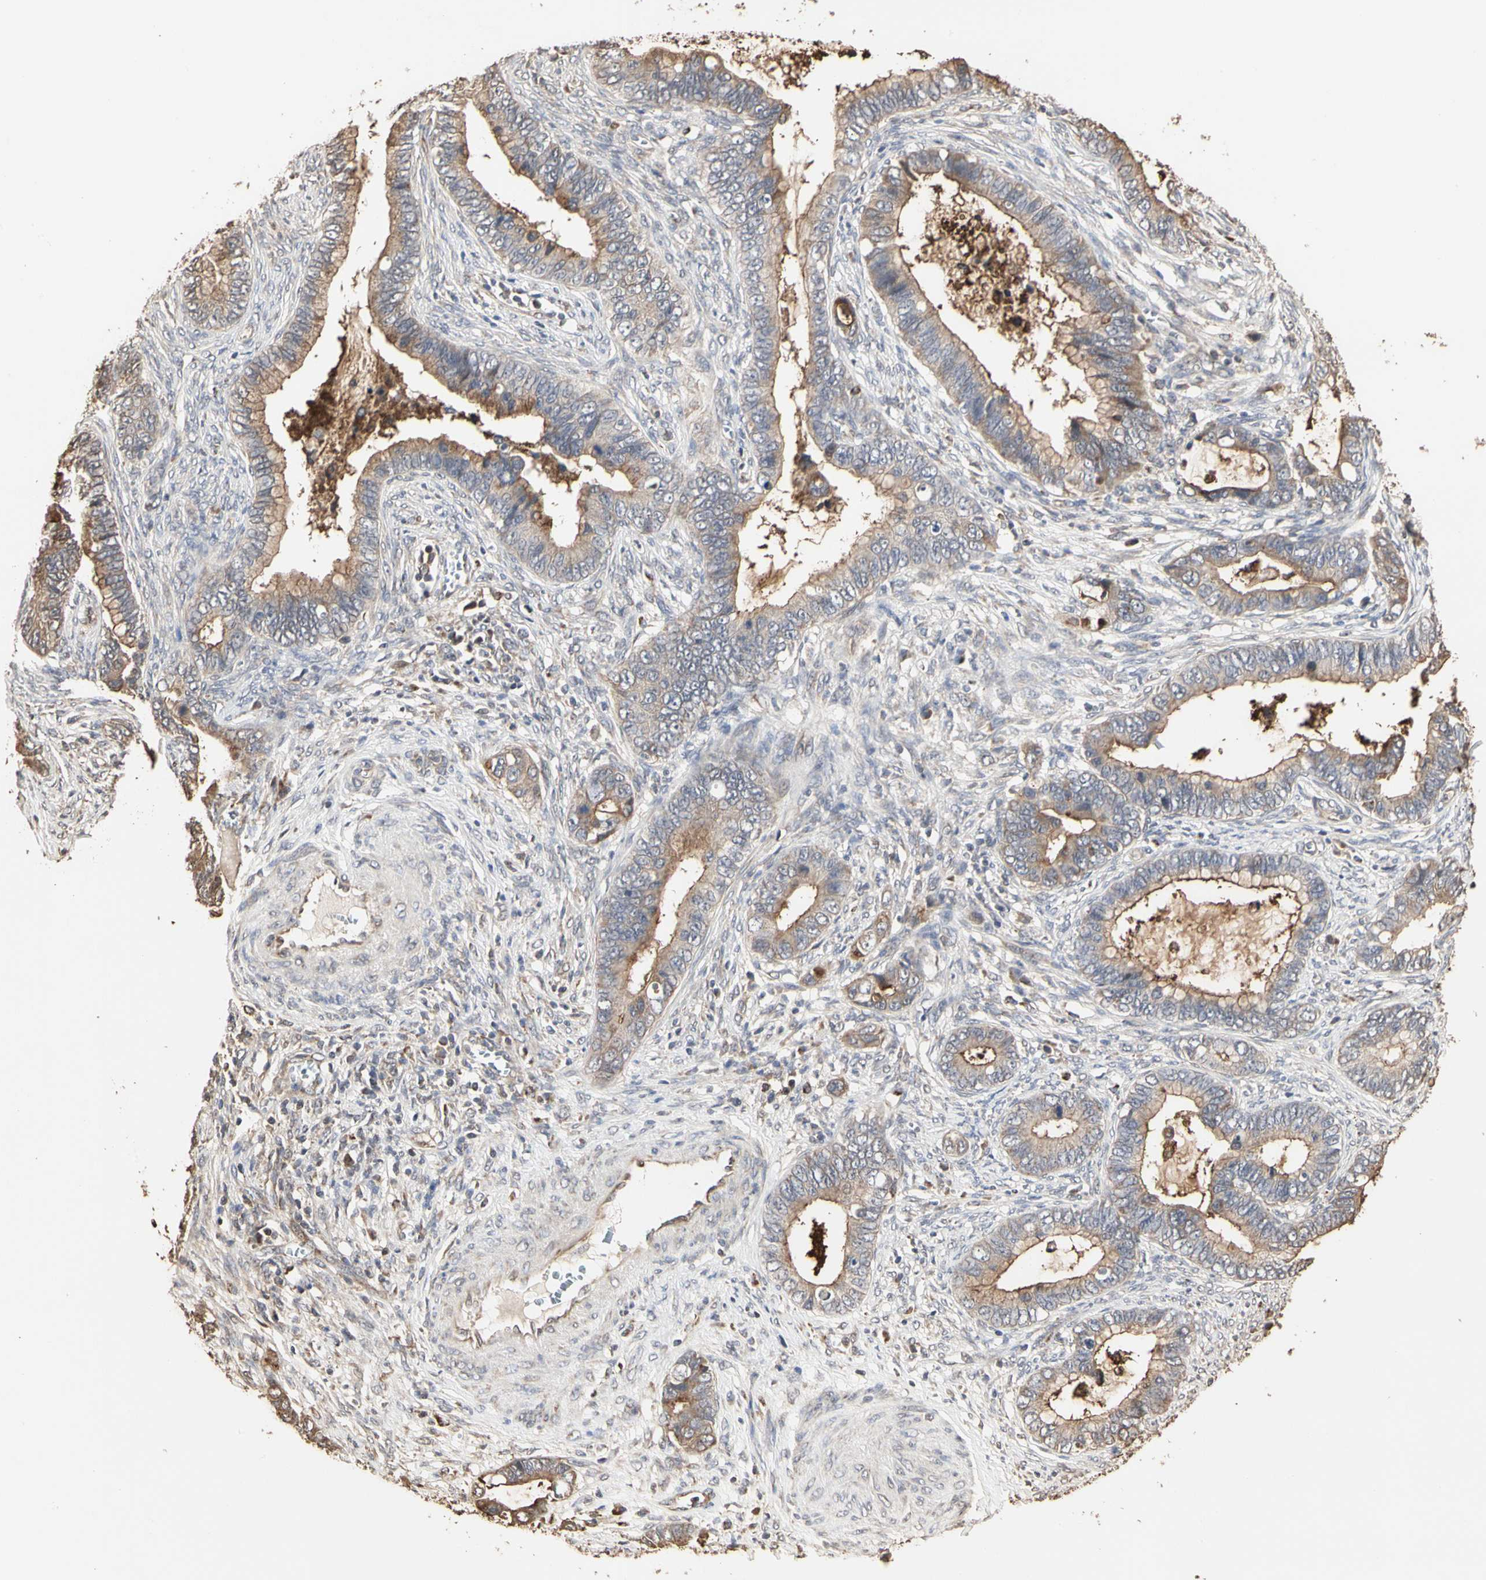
{"staining": {"intensity": "moderate", "quantity": ">75%", "location": "cytoplasmic/membranous"}, "tissue": "cervical cancer", "cell_type": "Tumor cells", "image_type": "cancer", "snomed": [{"axis": "morphology", "description": "Adenocarcinoma, NOS"}, {"axis": "topography", "description": "Cervix"}], "caption": "Cervical adenocarcinoma stained for a protein (brown) displays moderate cytoplasmic/membranous positive expression in about >75% of tumor cells.", "gene": "TAOK1", "patient": {"sex": "female", "age": 44}}